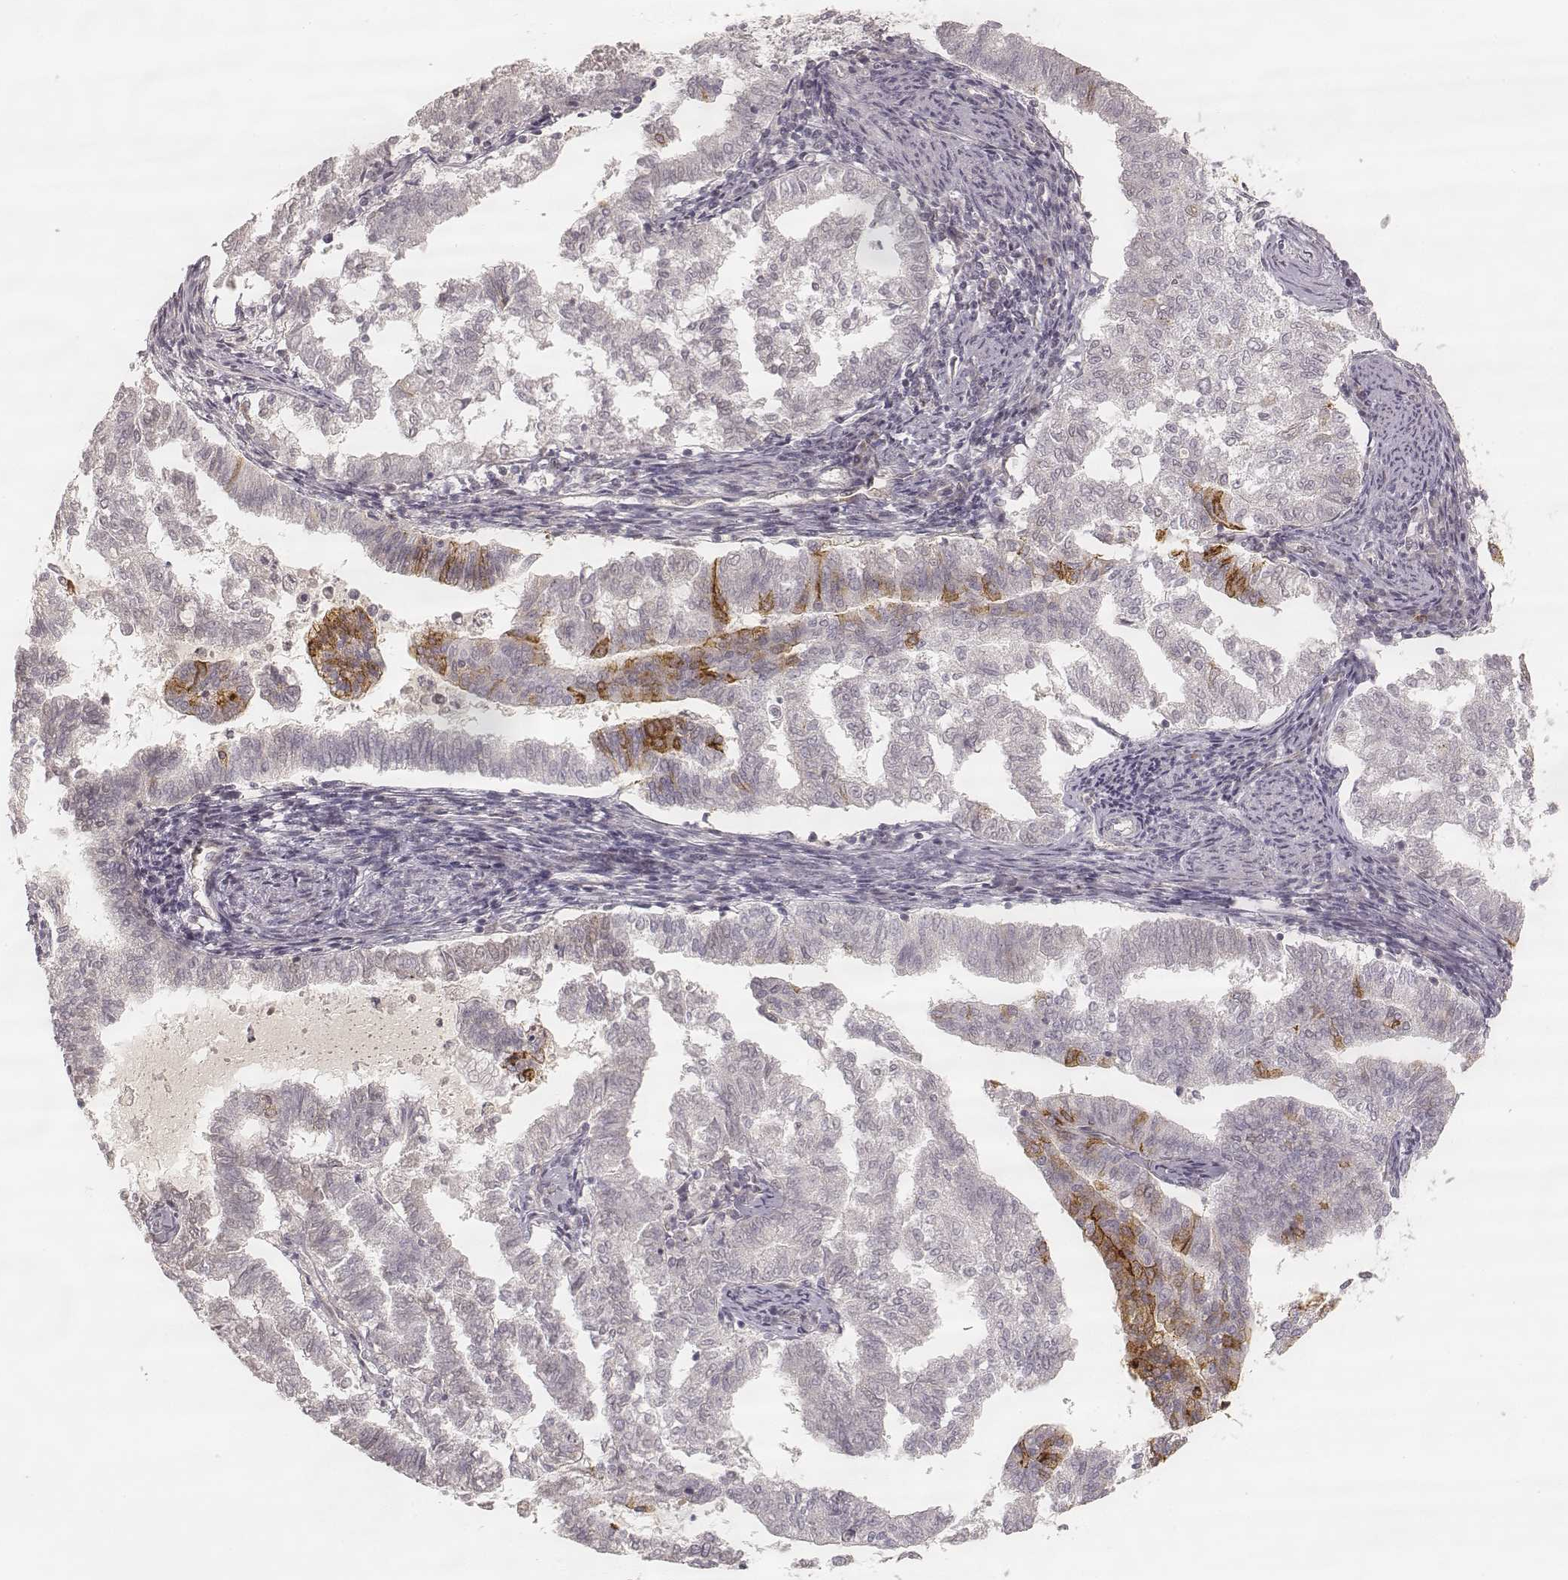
{"staining": {"intensity": "moderate", "quantity": "<25%", "location": "cytoplasmic/membranous"}, "tissue": "endometrial cancer", "cell_type": "Tumor cells", "image_type": "cancer", "snomed": [{"axis": "morphology", "description": "Adenocarcinoma, NOS"}, {"axis": "topography", "description": "Endometrium"}], "caption": "Approximately <25% of tumor cells in endometrial cancer reveal moderate cytoplasmic/membranous protein staining as visualized by brown immunohistochemical staining.", "gene": "GORASP2", "patient": {"sex": "female", "age": 79}}